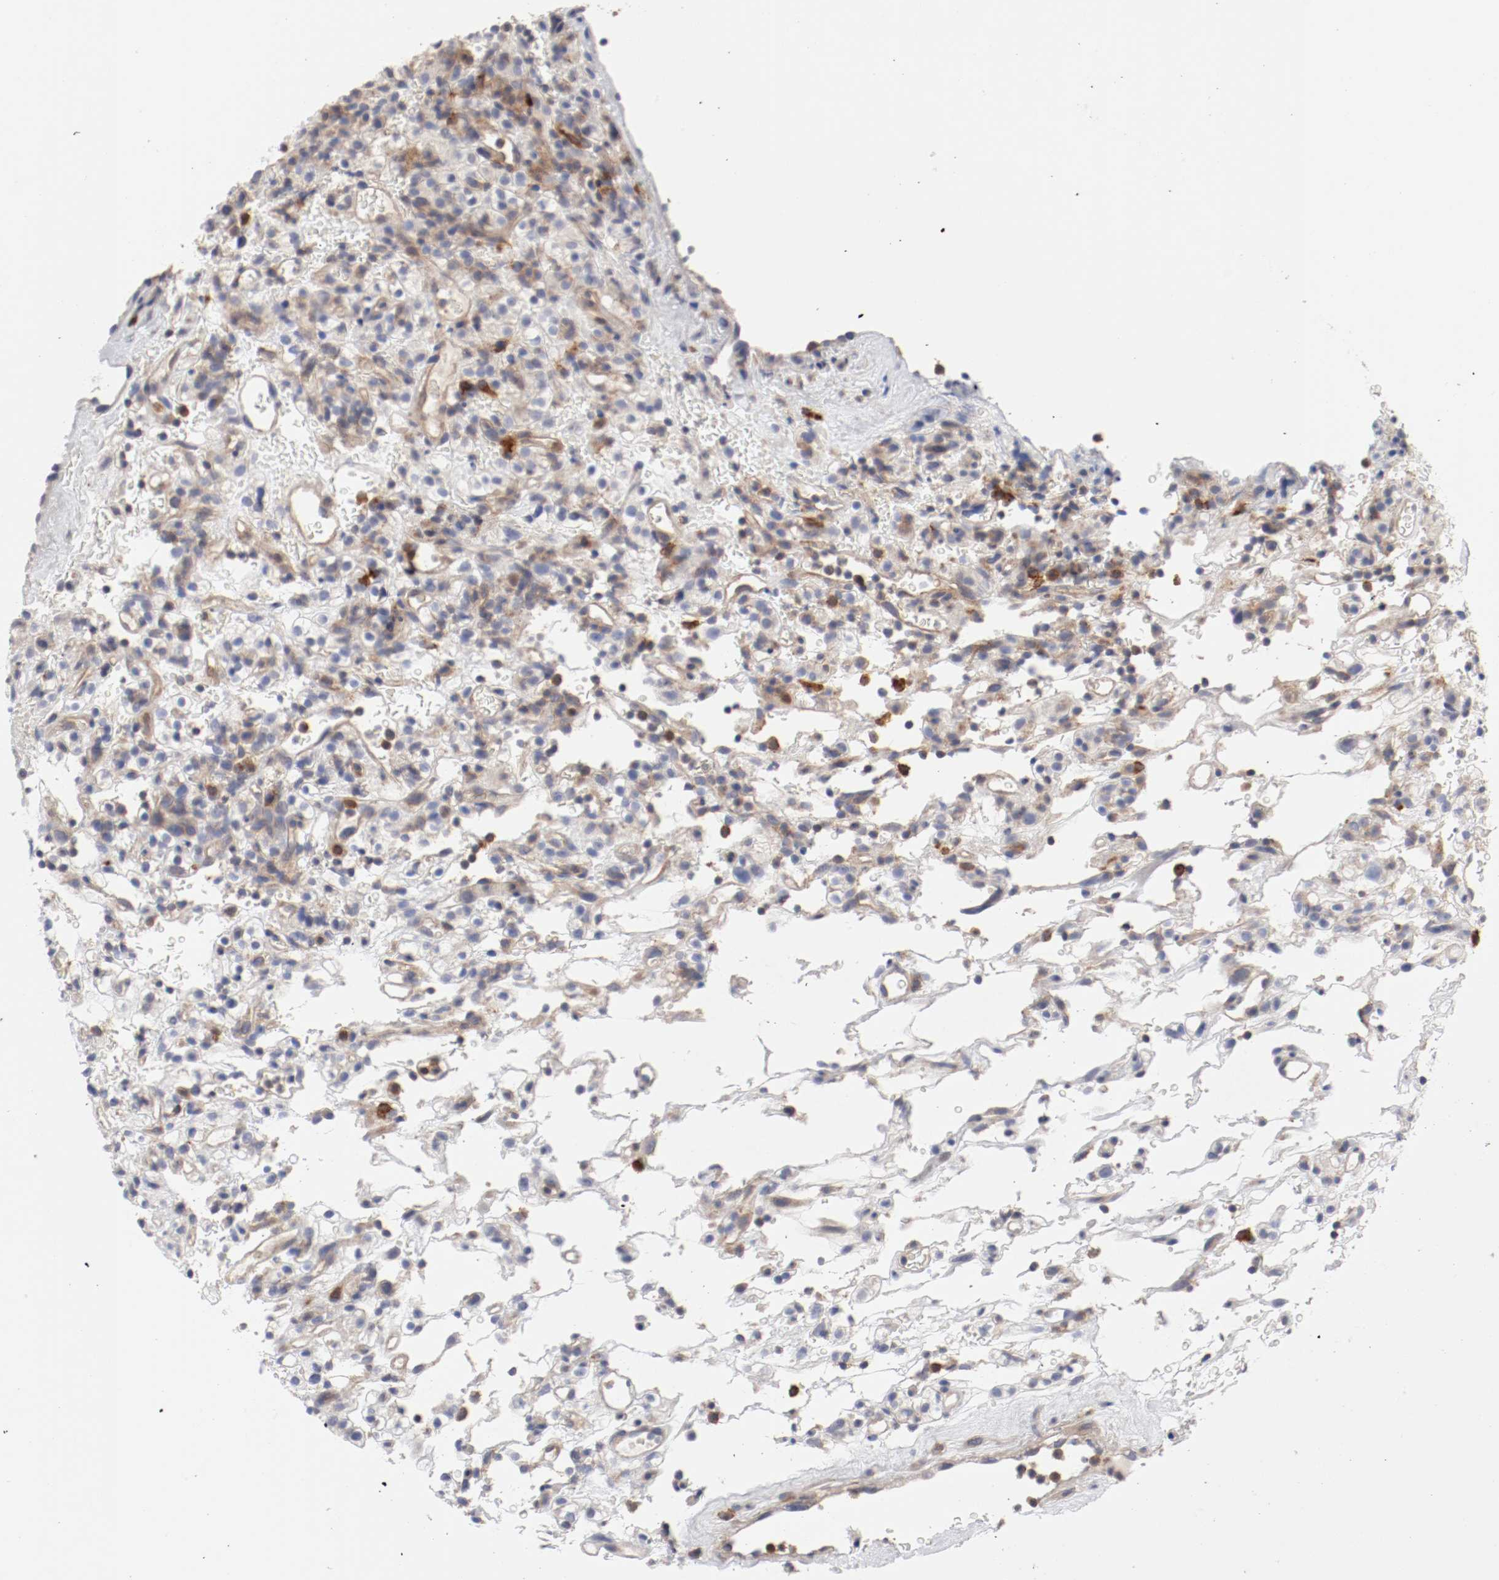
{"staining": {"intensity": "weak", "quantity": "25%-75%", "location": "cytoplasmic/membranous"}, "tissue": "renal cancer", "cell_type": "Tumor cells", "image_type": "cancer", "snomed": [{"axis": "morphology", "description": "Normal tissue, NOS"}, {"axis": "morphology", "description": "Adenocarcinoma, NOS"}, {"axis": "topography", "description": "Kidney"}], "caption": "Human adenocarcinoma (renal) stained with a brown dye reveals weak cytoplasmic/membranous positive positivity in approximately 25%-75% of tumor cells.", "gene": "CBL", "patient": {"sex": "female", "age": 72}}